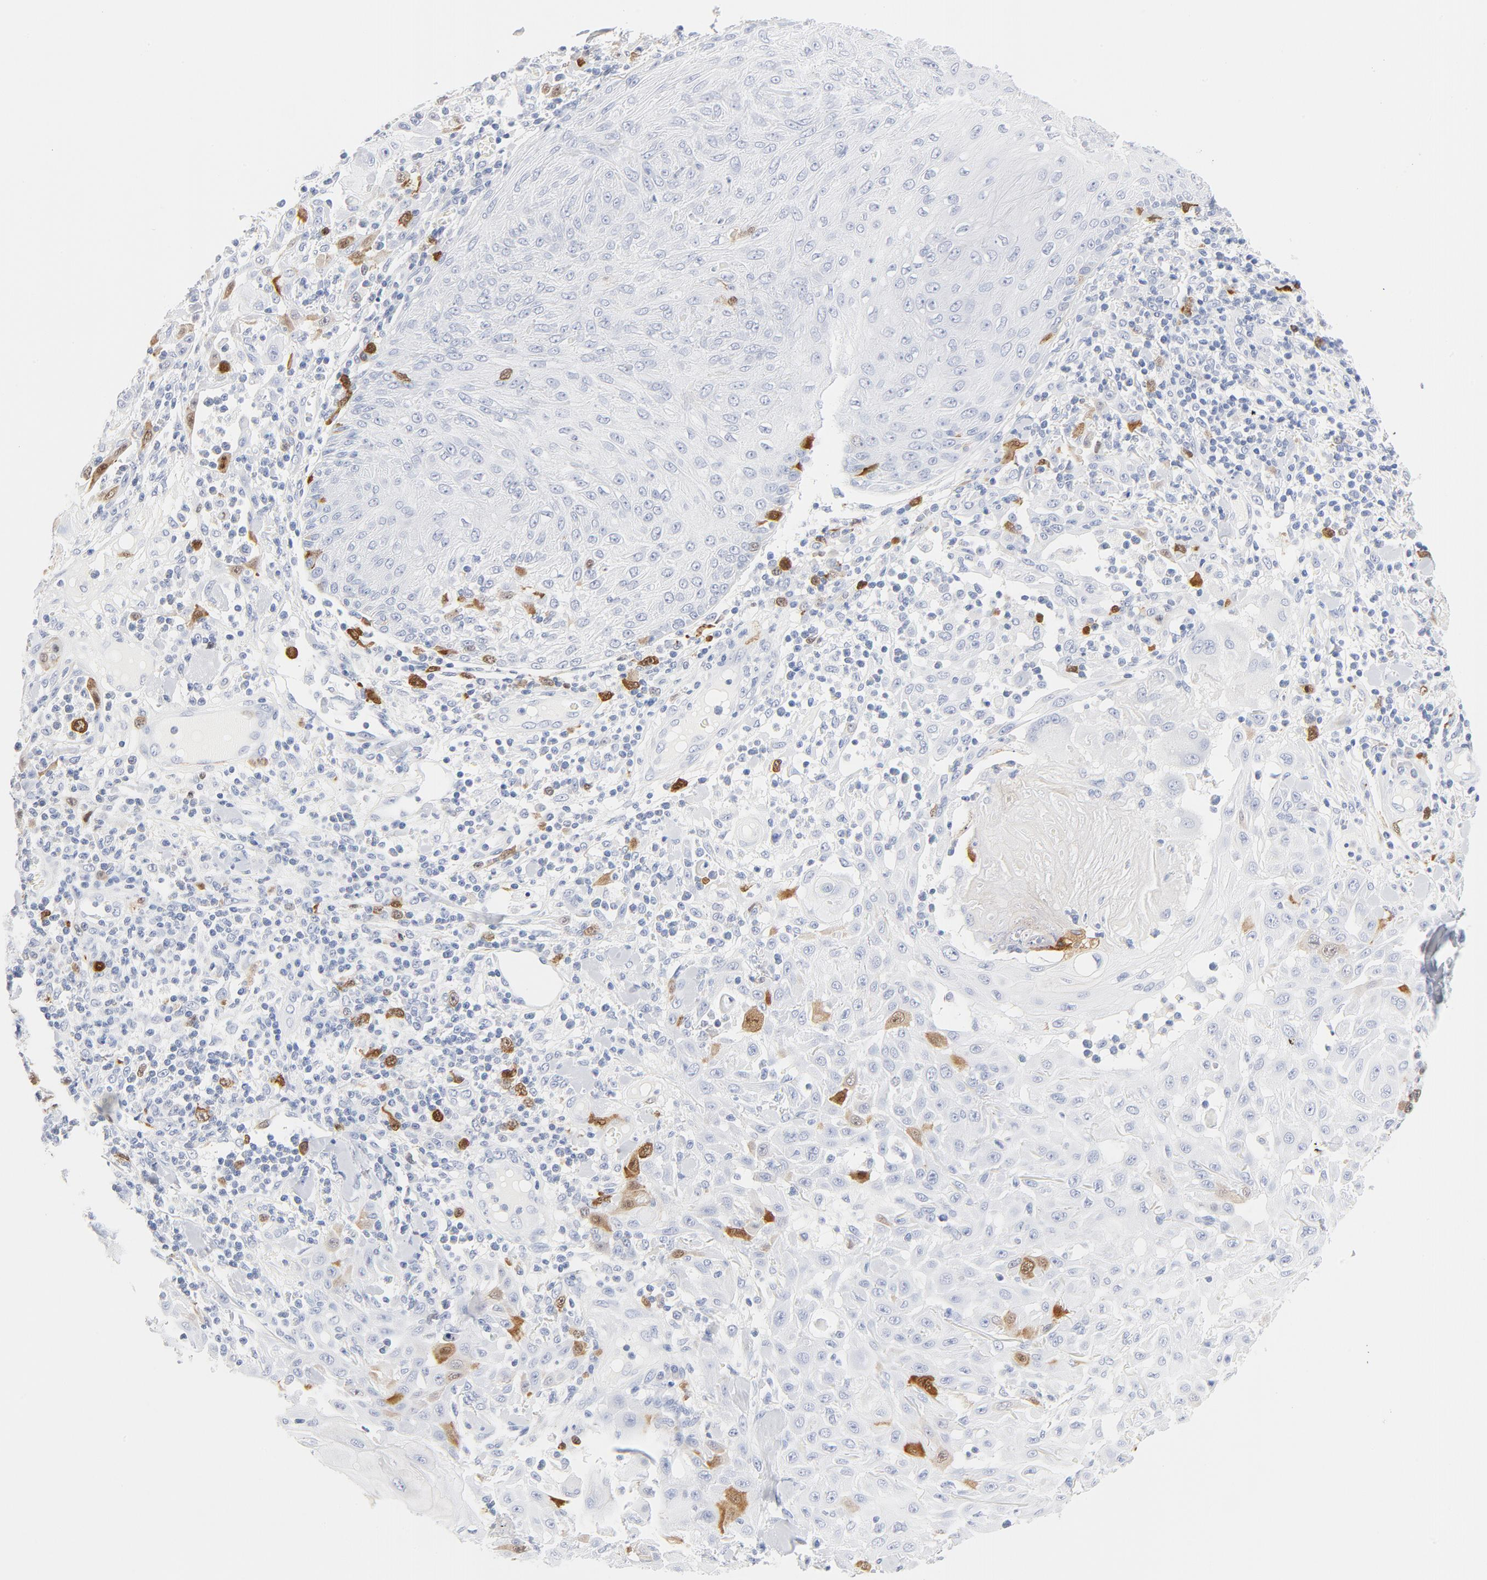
{"staining": {"intensity": "strong", "quantity": "<25%", "location": "nuclear"}, "tissue": "skin cancer", "cell_type": "Tumor cells", "image_type": "cancer", "snomed": [{"axis": "morphology", "description": "Squamous cell carcinoma, NOS"}, {"axis": "topography", "description": "Skin"}], "caption": "Strong nuclear protein positivity is present in approximately <25% of tumor cells in squamous cell carcinoma (skin).", "gene": "CDC20", "patient": {"sex": "male", "age": 24}}